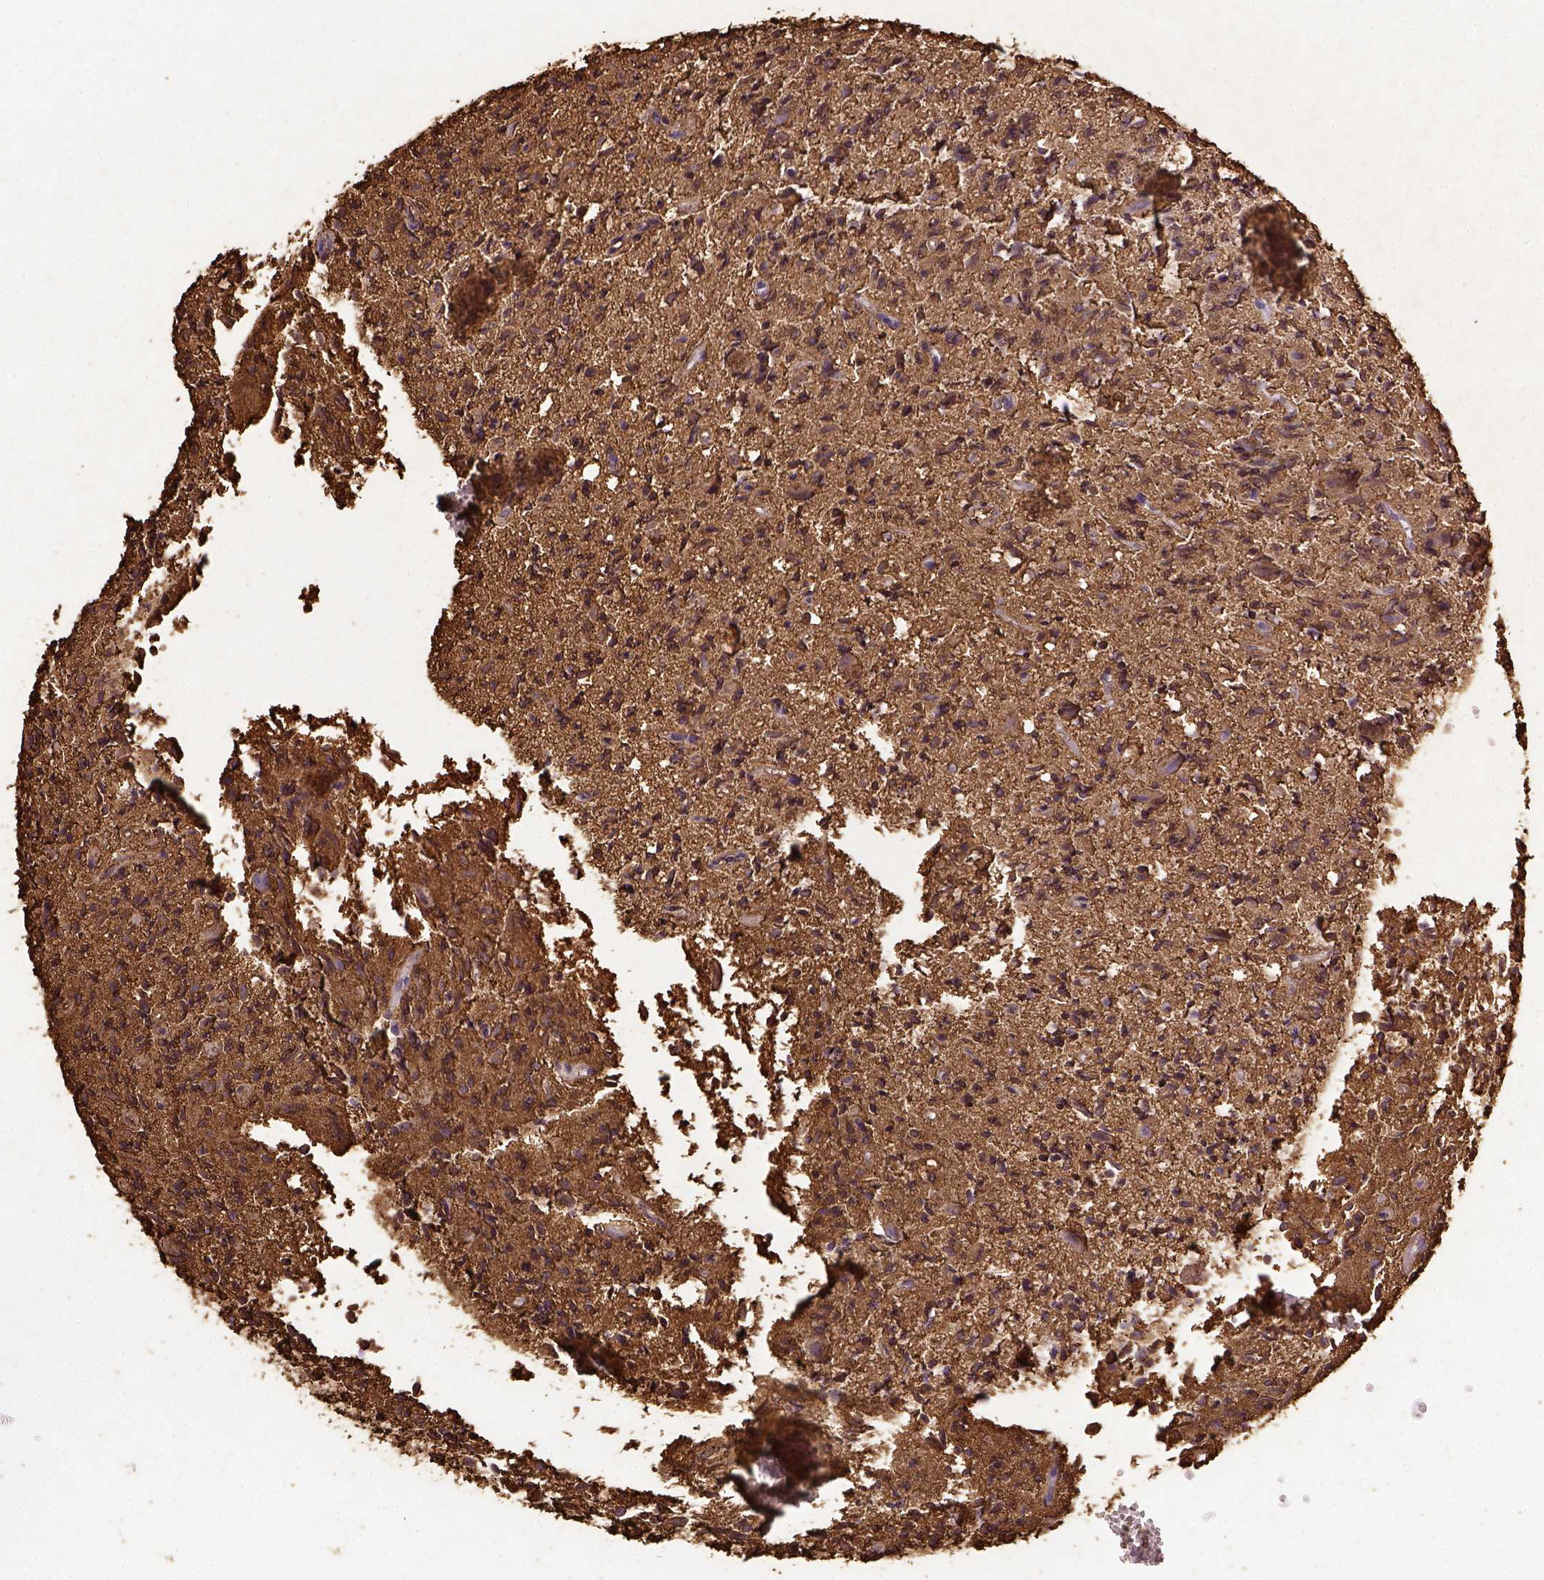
{"staining": {"intensity": "strong", "quantity": ">75%", "location": "cytoplasmic/membranous"}, "tissue": "glioma", "cell_type": "Tumor cells", "image_type": "cancer", "snomed": [{"axis": "morphology", "description": "Glioma, malignant, Low grade"}, {"axis": "topography", "description": "Brain"}], "caption": "This image shows immunohistochemistry (IHC) staining of human glioma, with high strong cytoplasmic/membranous positivity in approximately >75% of tumor cells.", "gene": "B3GAT1", "patient": {"sex": "male", "age": 64}}